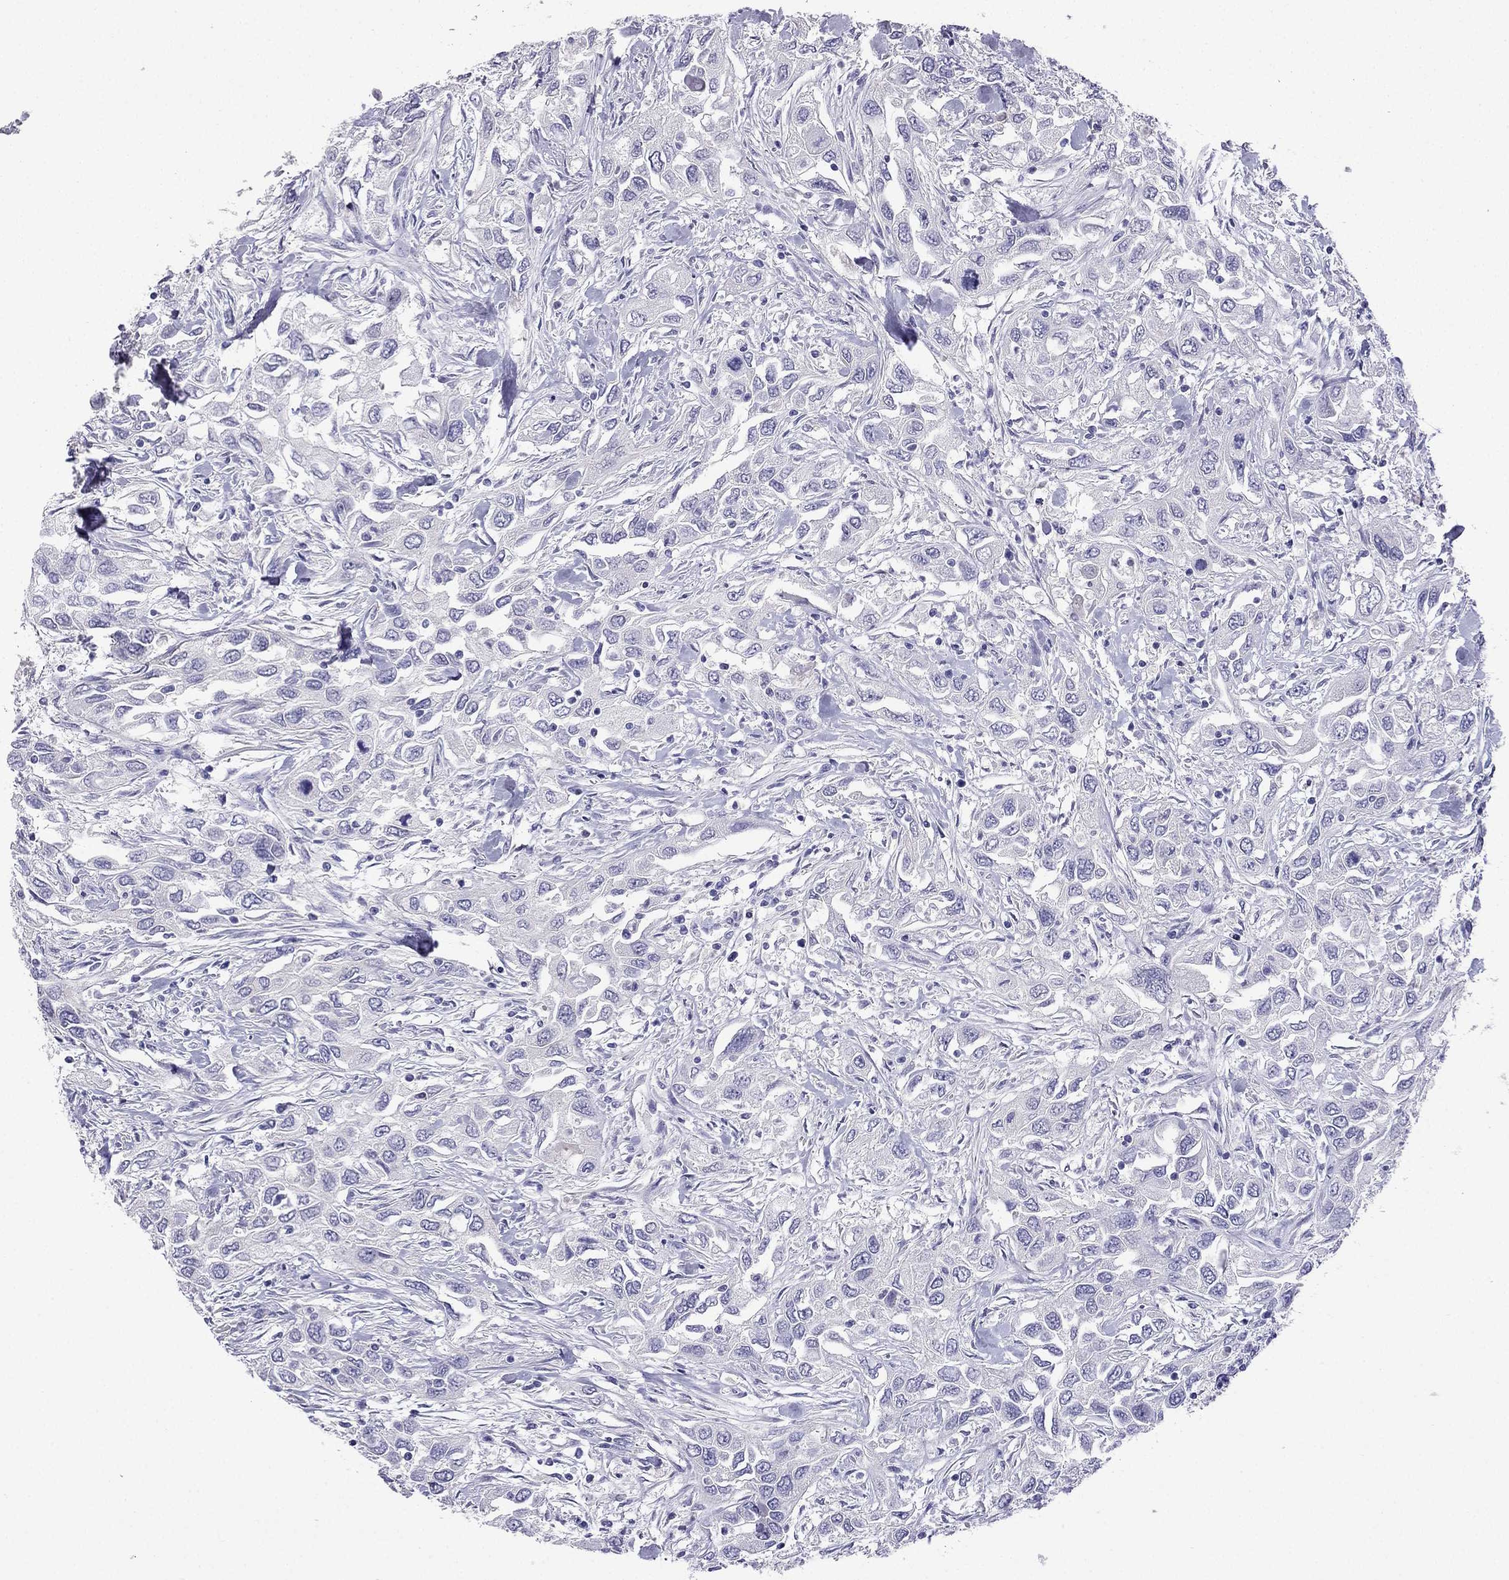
{"staining": {"intensity": "negative", "quantity": "none", "location": "none"}, "tissue": "urothelial cancer", "cell_type": "Tumor cells", "image_type": "cancer", "snomed": [{"axis": "morphology", "description": "Urothelial carcinoma, High grade"}, {"axis": "topography", "description": "Urinary bladder"}], "caption": "Immunohistochemical staining of urothelial cancer demonstrates no significant staining in tumor cells.", "gene": "NPTX1", "patient": {"sex": "male", "age": 76}}